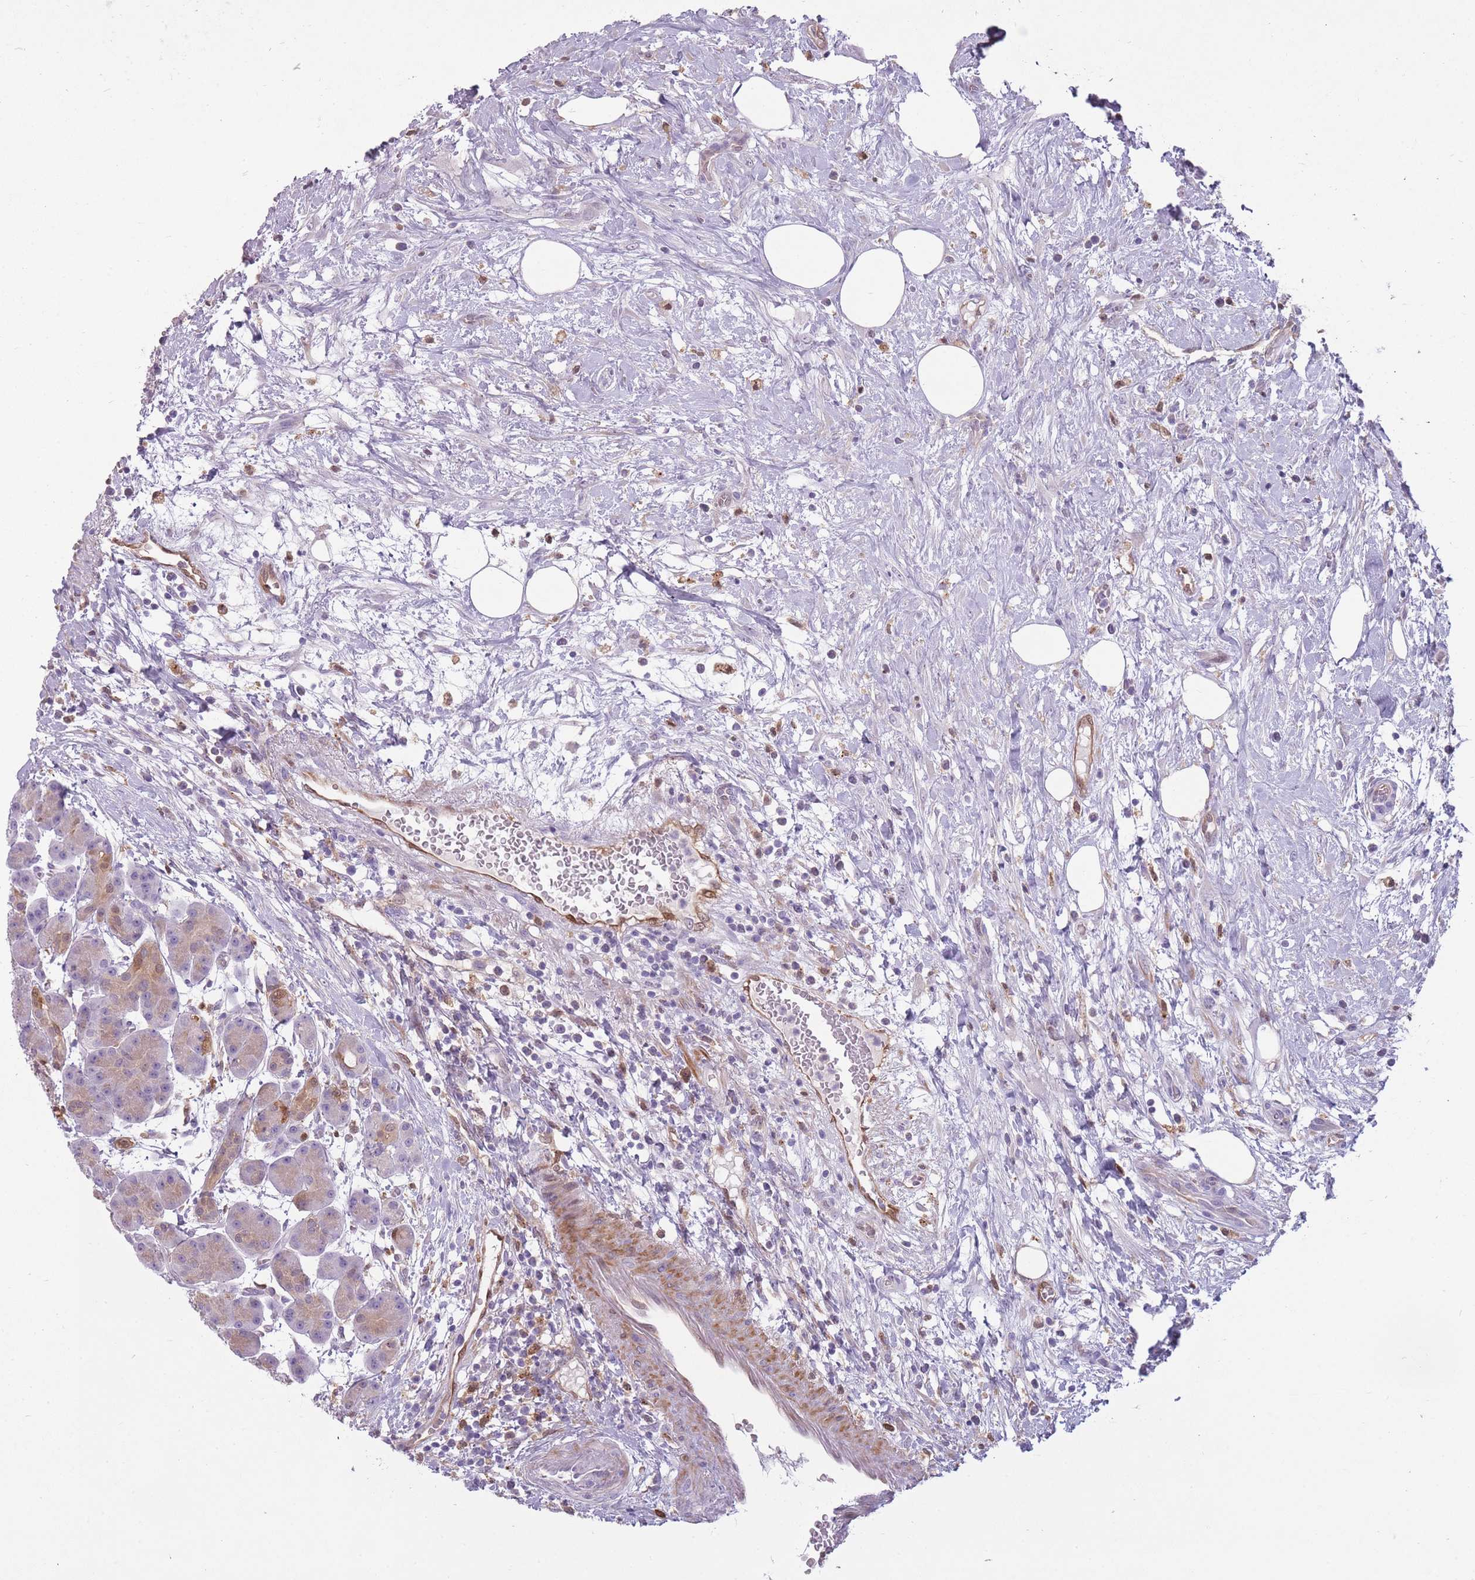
{"staining": {"intensity": "moderate", "quantity": "25%-75%", "location": "cytoplasmic/membranous"}, "tissue": "pancreas", "cell_type": "Exocrine glandular cells", "image_type": "normal", "snomed": [{"axis": "morphology", "description": "Normal tissue, NOS"}, {"axis": "topography", "description": "Pancreas"}], "caption": "This image shows benign pancreas stained with immunohistochemistry (IHC) to label a protein in brown. The cytoplasmic/membranous of exocrine glandular cells show moderate positivity for the protein. Nuclei are counter-stained blue.", "gene": "LGALS9B", "patient": {"sex": "male", "age": 63}}